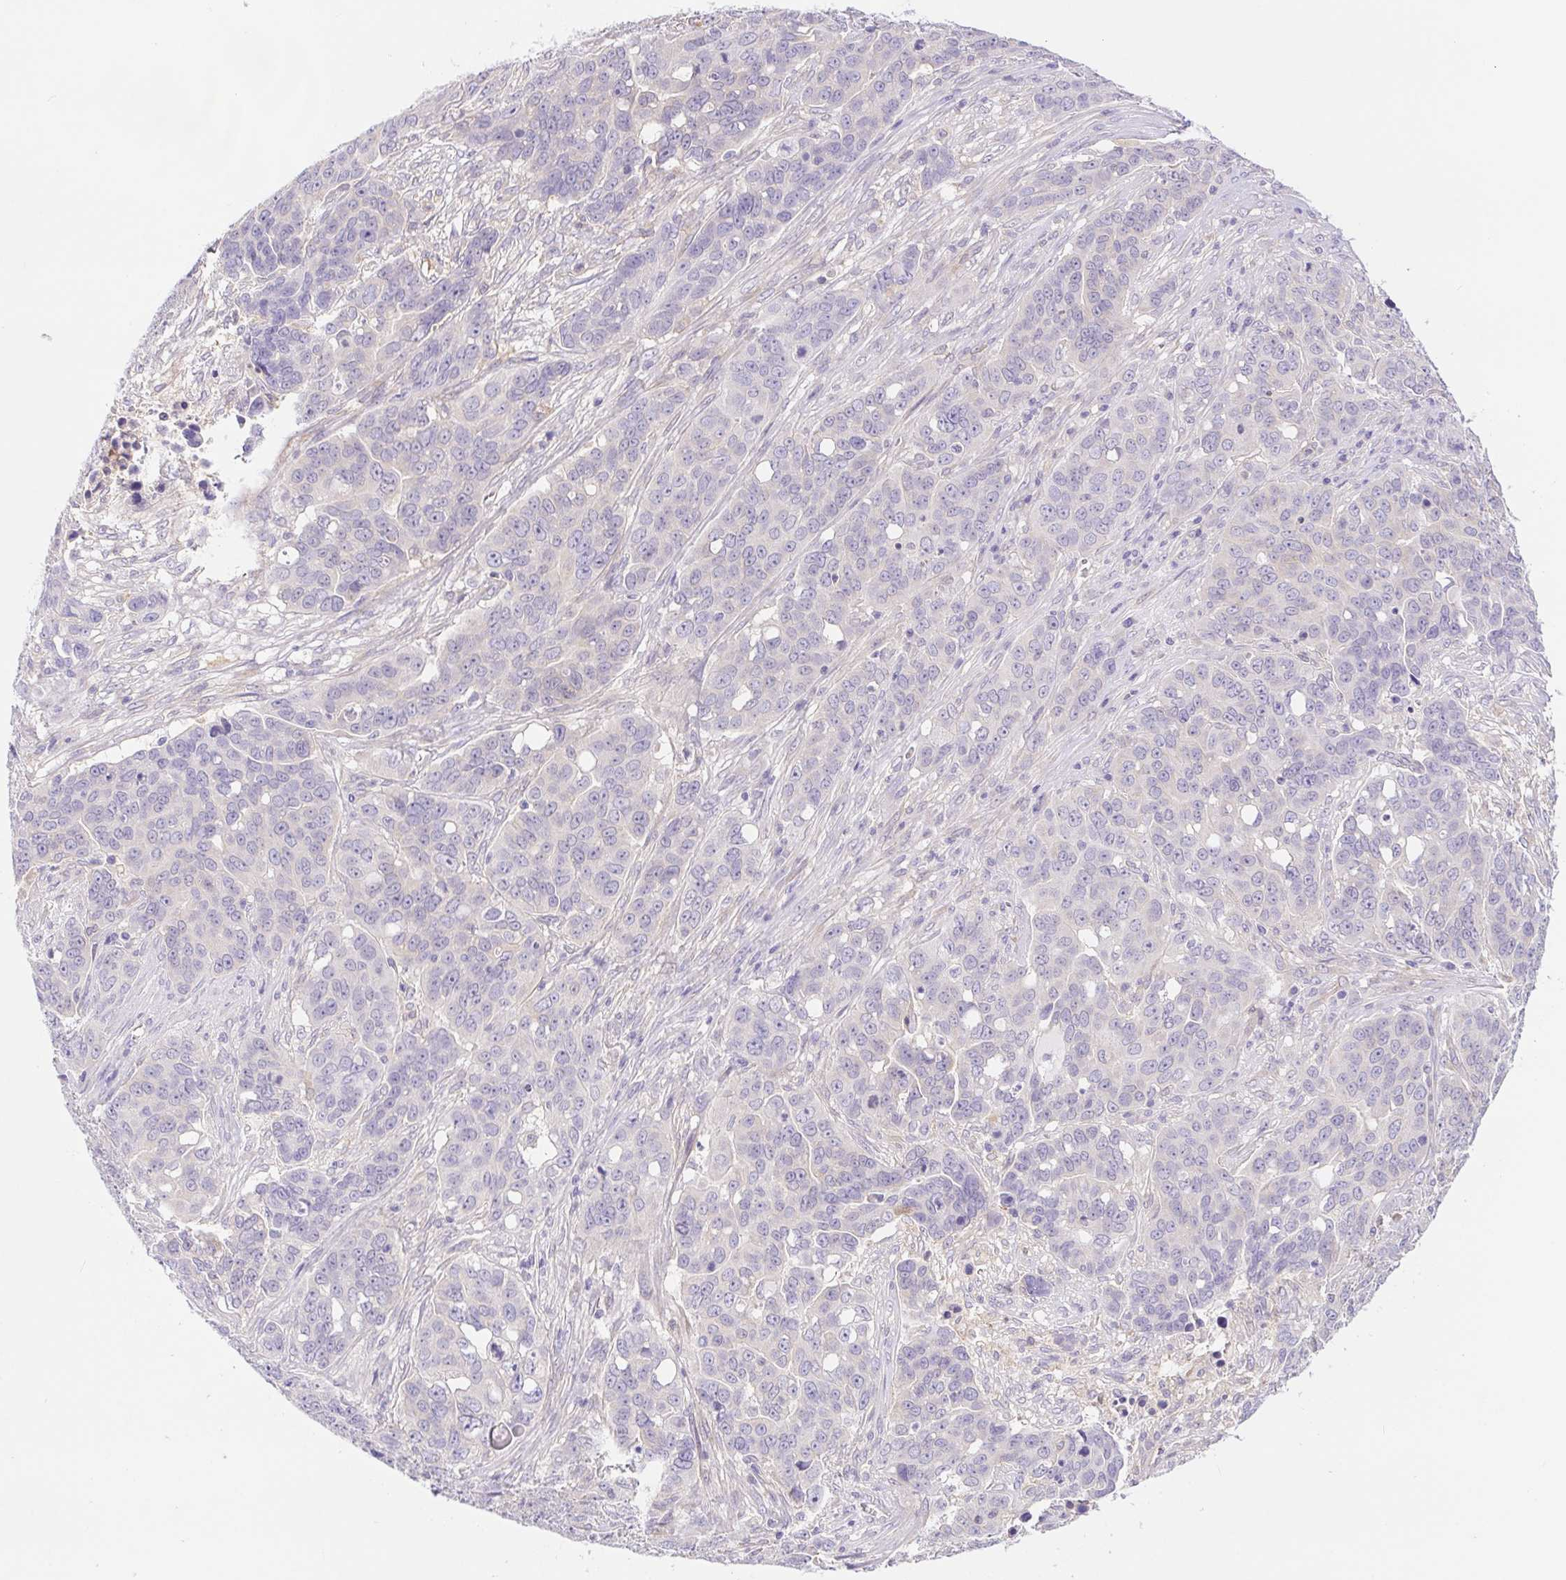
{"staining": {"intensity": "negative", "quantity": "none", "location": "none"}, "tissue": "ovarian cancer", "cell_type": "Tumor cells", "image_type": "cancer", "snomed": [{"axis": "morphology", "description": "Carcinoma, endometroid"}, {"axis": "topography", "description": "Ovary"}], "caption": "High magnification brightfield microscopy of ovarian cancer (endometroid carcinoma) stained with DAB (3,3'-diaminobenzidine) (brown) and counterstained with hematoxylin (blue): tumor cells show no significant expression. (Stains: DAB (3,3'-diaminobenzidine) immunohistochemistry (IHC) with hematoxylin counter stain, Microscopy: brightfield microscopy at high magnification).", "gene": "DYNC2LI1", "patient": {"sex": "female", "age": 78}}